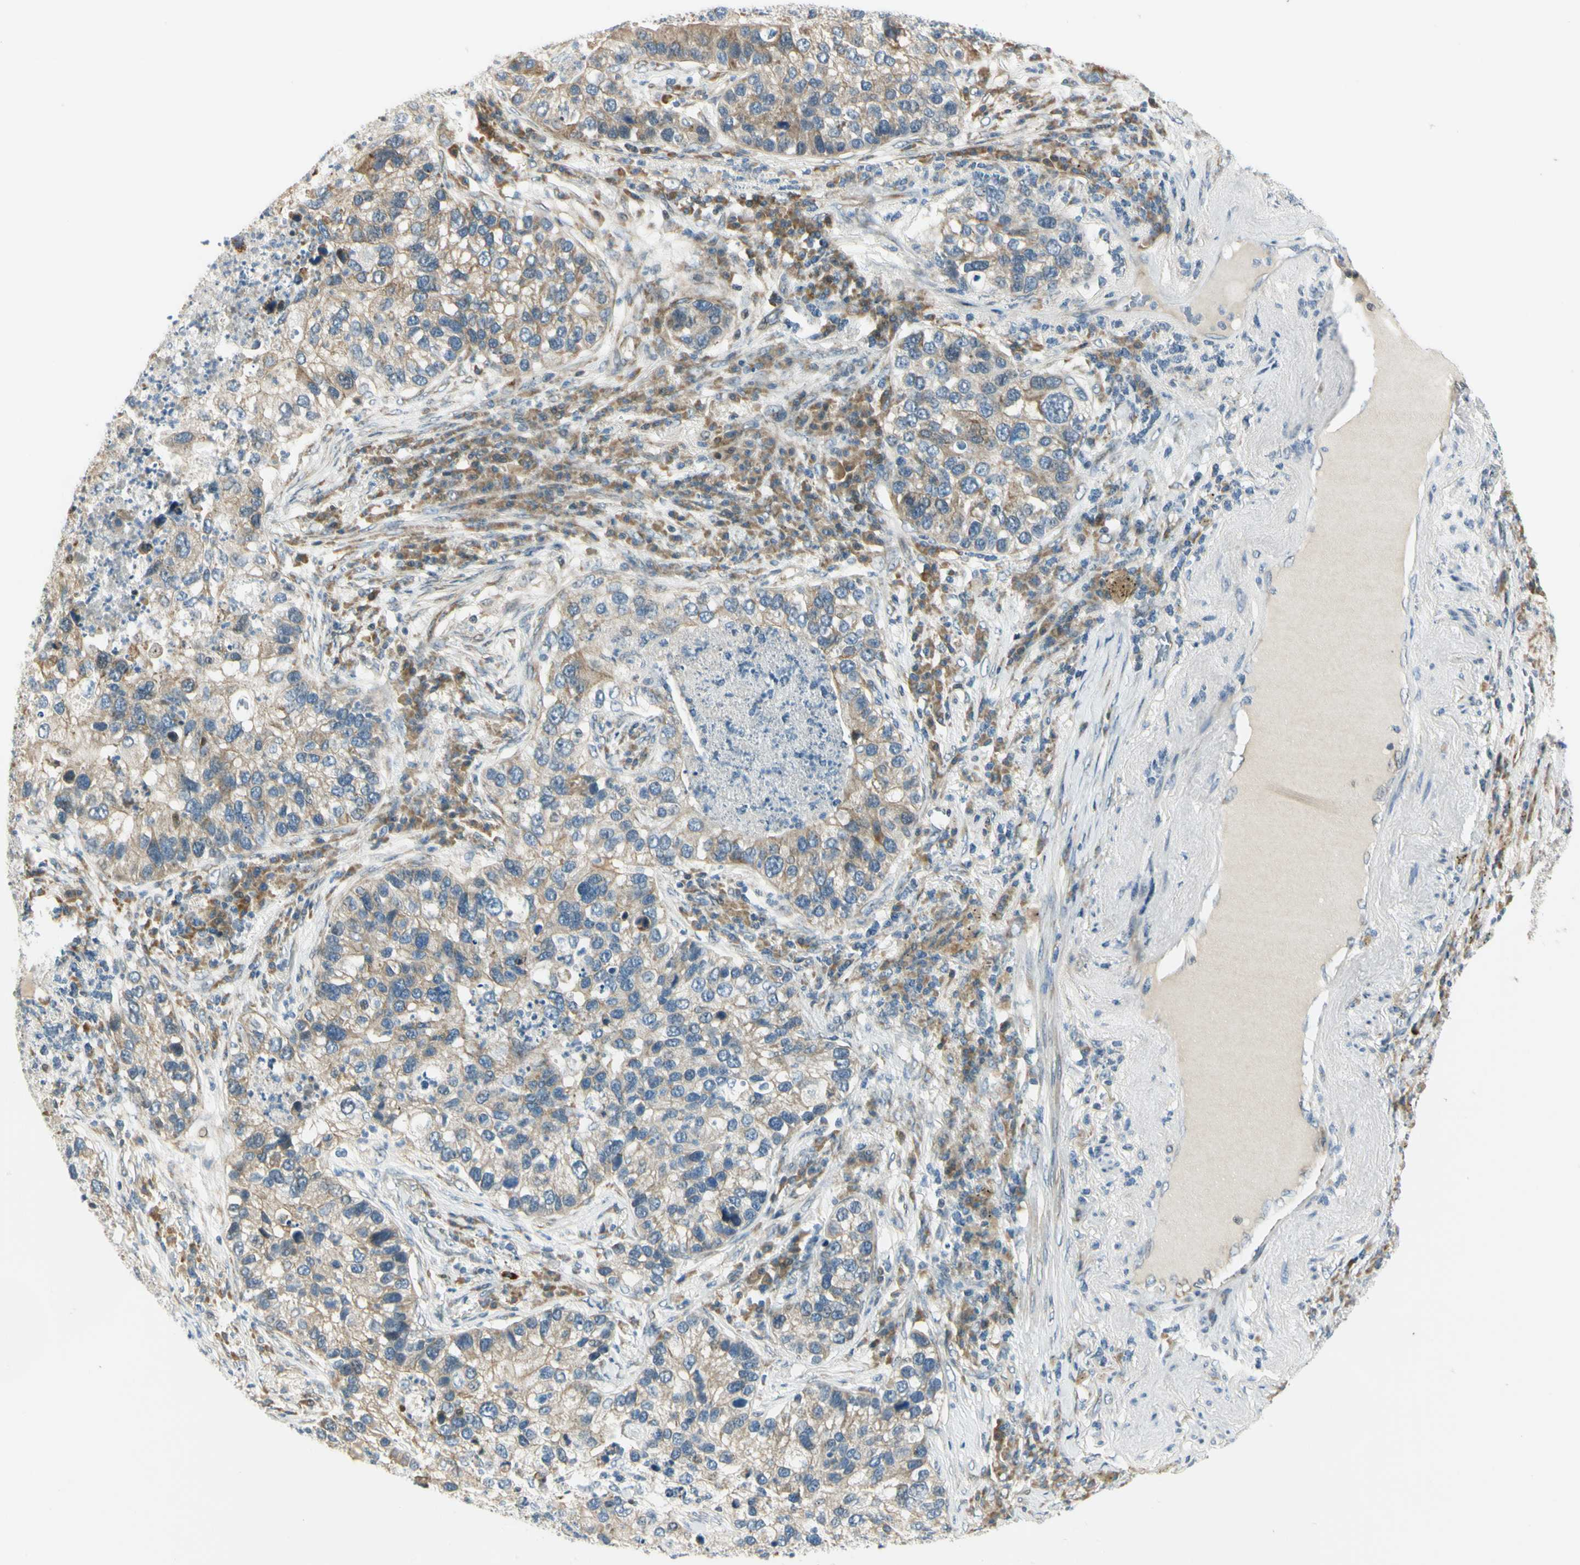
{"staining": {"intensity": "weak", "quantity": "25%-75%", "location": "cytoplasmic/membranous"}, "tissue": "lung cancer", "cell_type": "Tumor cells", "image_type": "cancer", "snomed": [{"axis": "morphology", "description": "Normal tissue, NOS"}, {"axis": "morphology", "description": "Adenocarcinoma, NOS"}, {"axis": "topography", "description": "Bronchus"}, {"axis": "topography", "description": "Lung"}], "caption": "Immunohistochemistry (DAB (3,3'-diaminobenzidine)) staining of human lung cancer (adenocarcinoma) shows weak cytoplasmic/membranous protein staining in approximately 25%-75% of tumor cells. Using DAB (3,3'-diaminobenzidine) (brown) and hematoxylin (blue) stains, captured at high magnification using brightfield microscopy.", "gene": "NPDC1", "patient": {"sex": "male", "age": 54}}